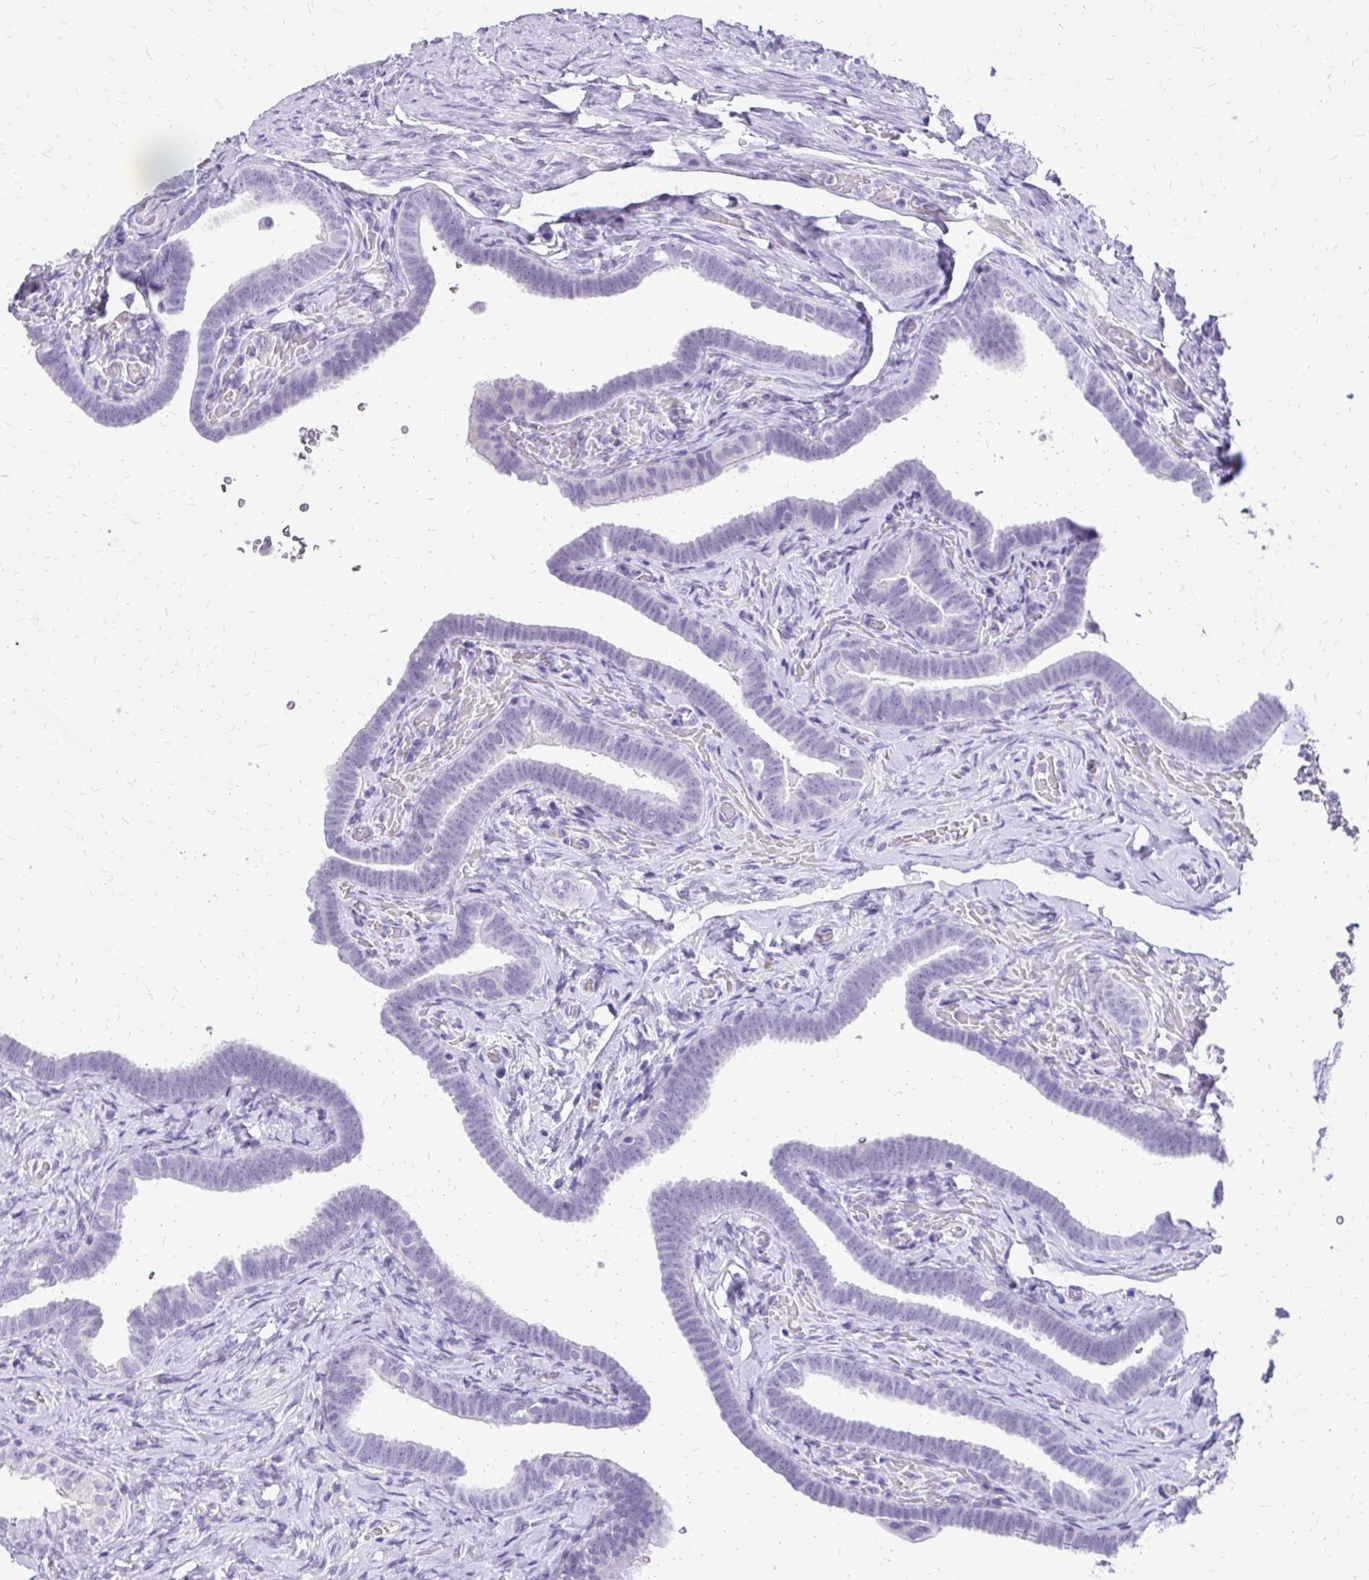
{"staining": {"intensity": "negative", "quantity": "none", "location": "none"}, "tissue": "fallopian tube", "cell_type": "Glandular cells", "image_type": "normal", "snomed": [{"axis": "morphology", "description": "Normal tissue, NOS"}, {"axis": "topography", "description": "Fallopian tube"}], "caption": "IHC micrograph of normal fallopian tube: human fallopian tube stained with DAB (3,3'-diaminobenzidine) shows no significant protein positivity in glandular cells.", "gene": "SLC32A1", "patient": {"sex": "female", "age": 69}}